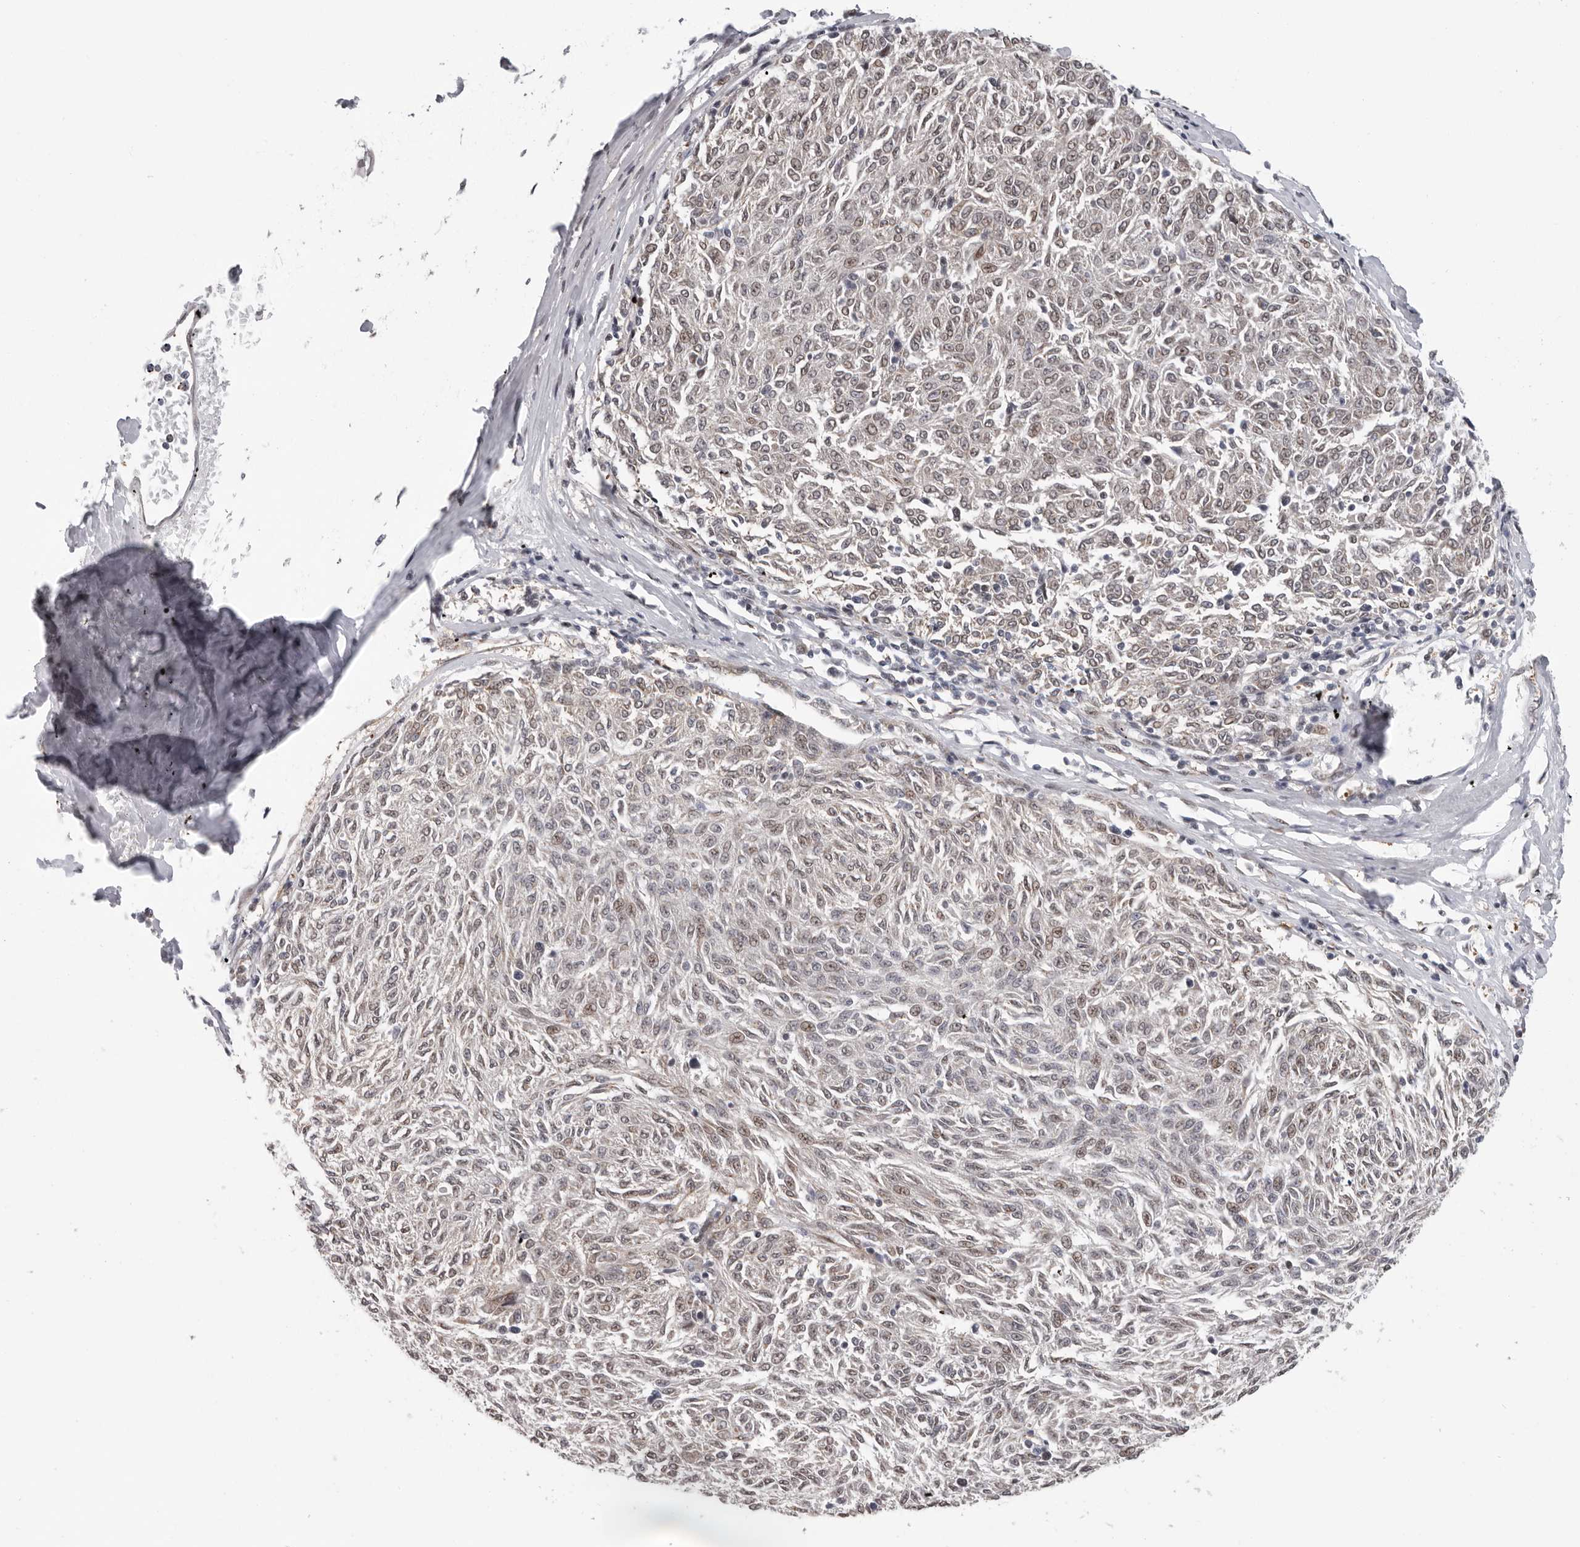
{"staining": {"intensity": "weak", "quantity": "<25%", "location": "nuclear"}, "tissue": "melanoma", "cell_type": "Tumor cells", "image_type": "cancer", "snomed": [{"axis": "morphology", "description": "Malignant melanoma, NOS"}, {"axis": "topography", "description": "Skin"}], "caption": "High magnification brightfield microscopy of melanoma stained with DAB (brown) and counterstained with hematoxylin (blue): tumor cells show no significant expression.", "gene": "RALGPS2", "patient": {"sex": "female", "age": 72}}